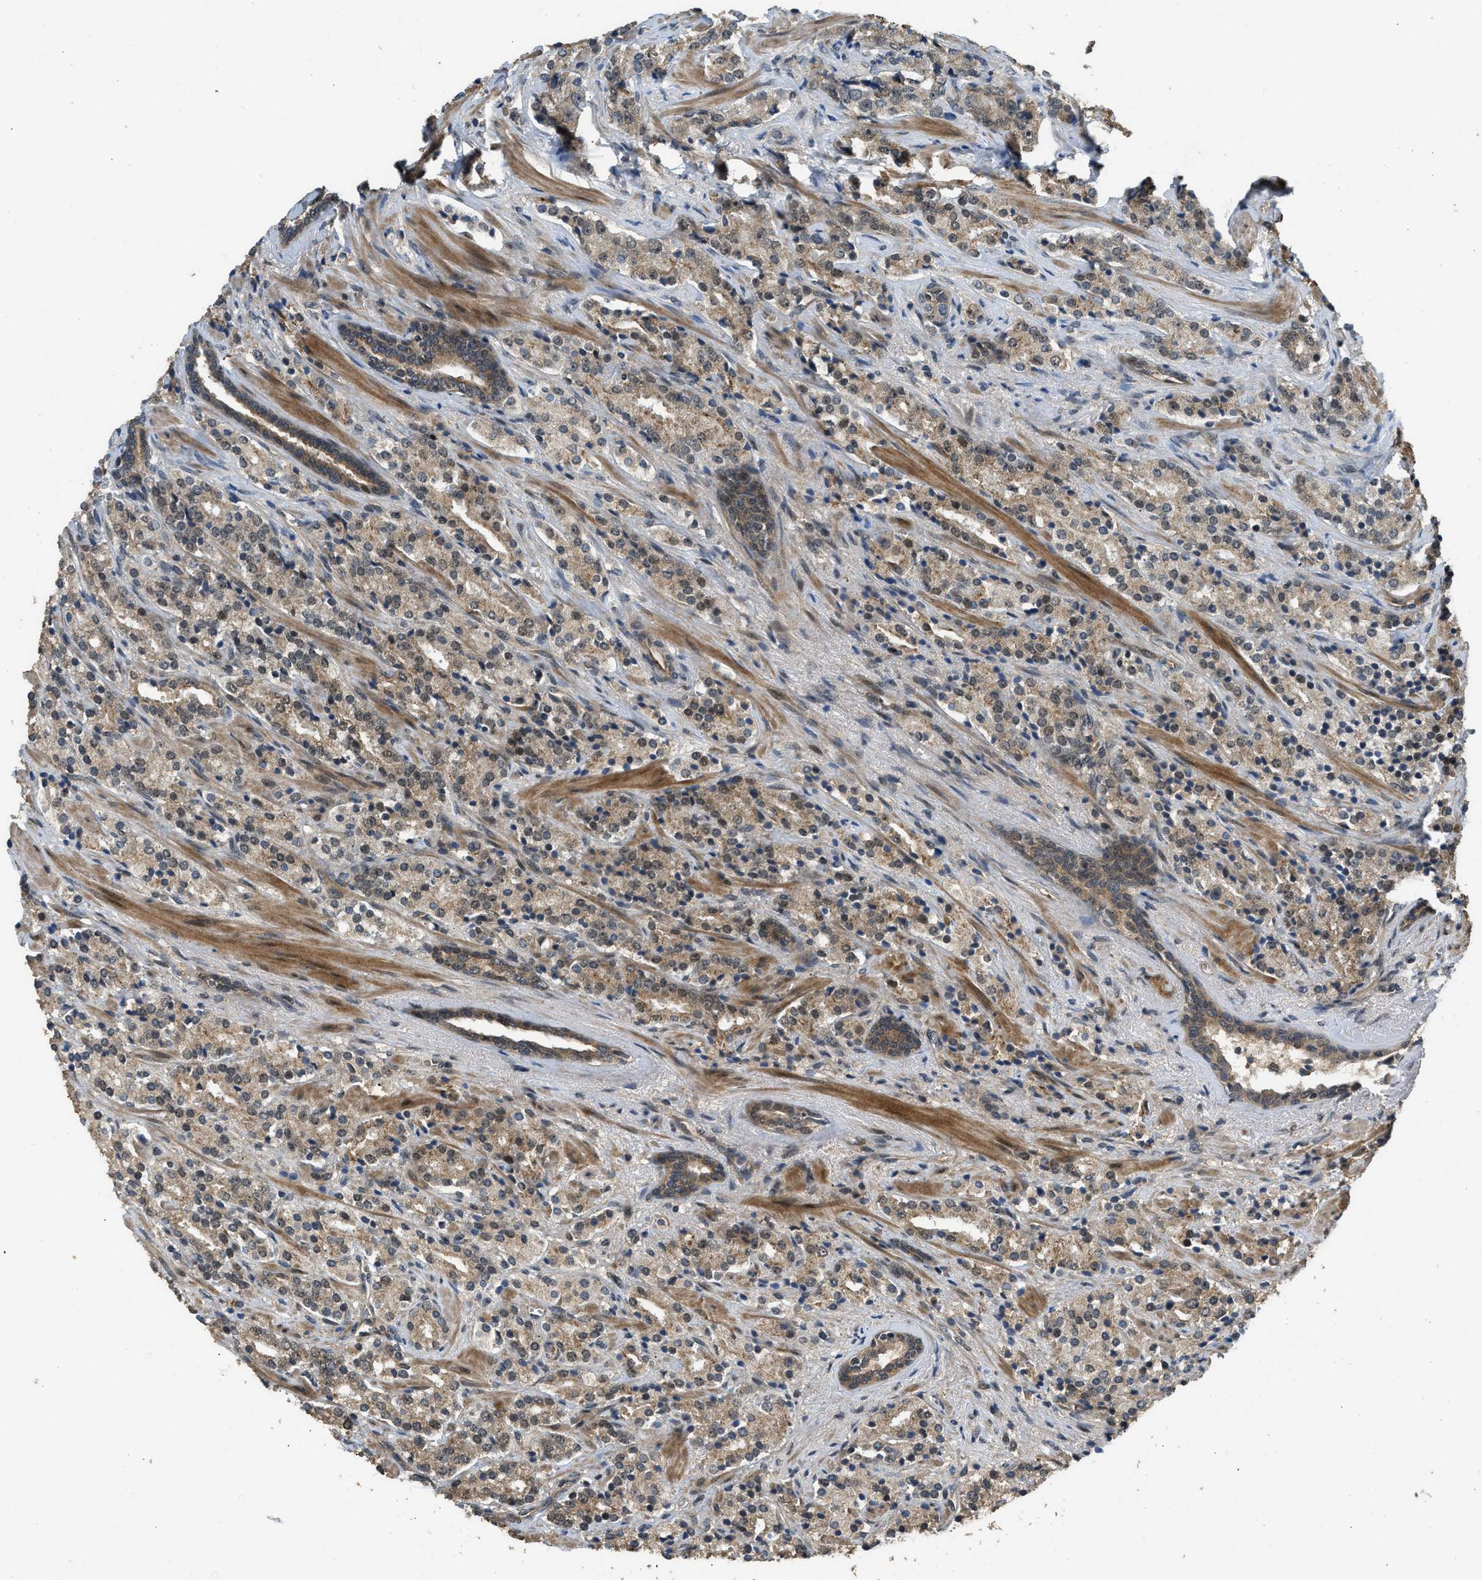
{"staining": {"intensity": "weak", "quantity": ">75%", "location": "cytoplasmic/membranous"}, "tissue": "prostate cancer", "cell_type": "Tumor cells", "image_type": "cancer", "snomed": [{"axis": "morphology", "description": "Adenocarcinoma, High grade"}, {"axis": "topography", "description": "Prostate"}], "caption": "This image displays immunohistochemistry staining of human prostate cancer, with low weak cytoplasmic/membranous positivity in about >75% of tumor cells.", "gene": "GET1", "patient": {"sex": "male", "age": 71}}